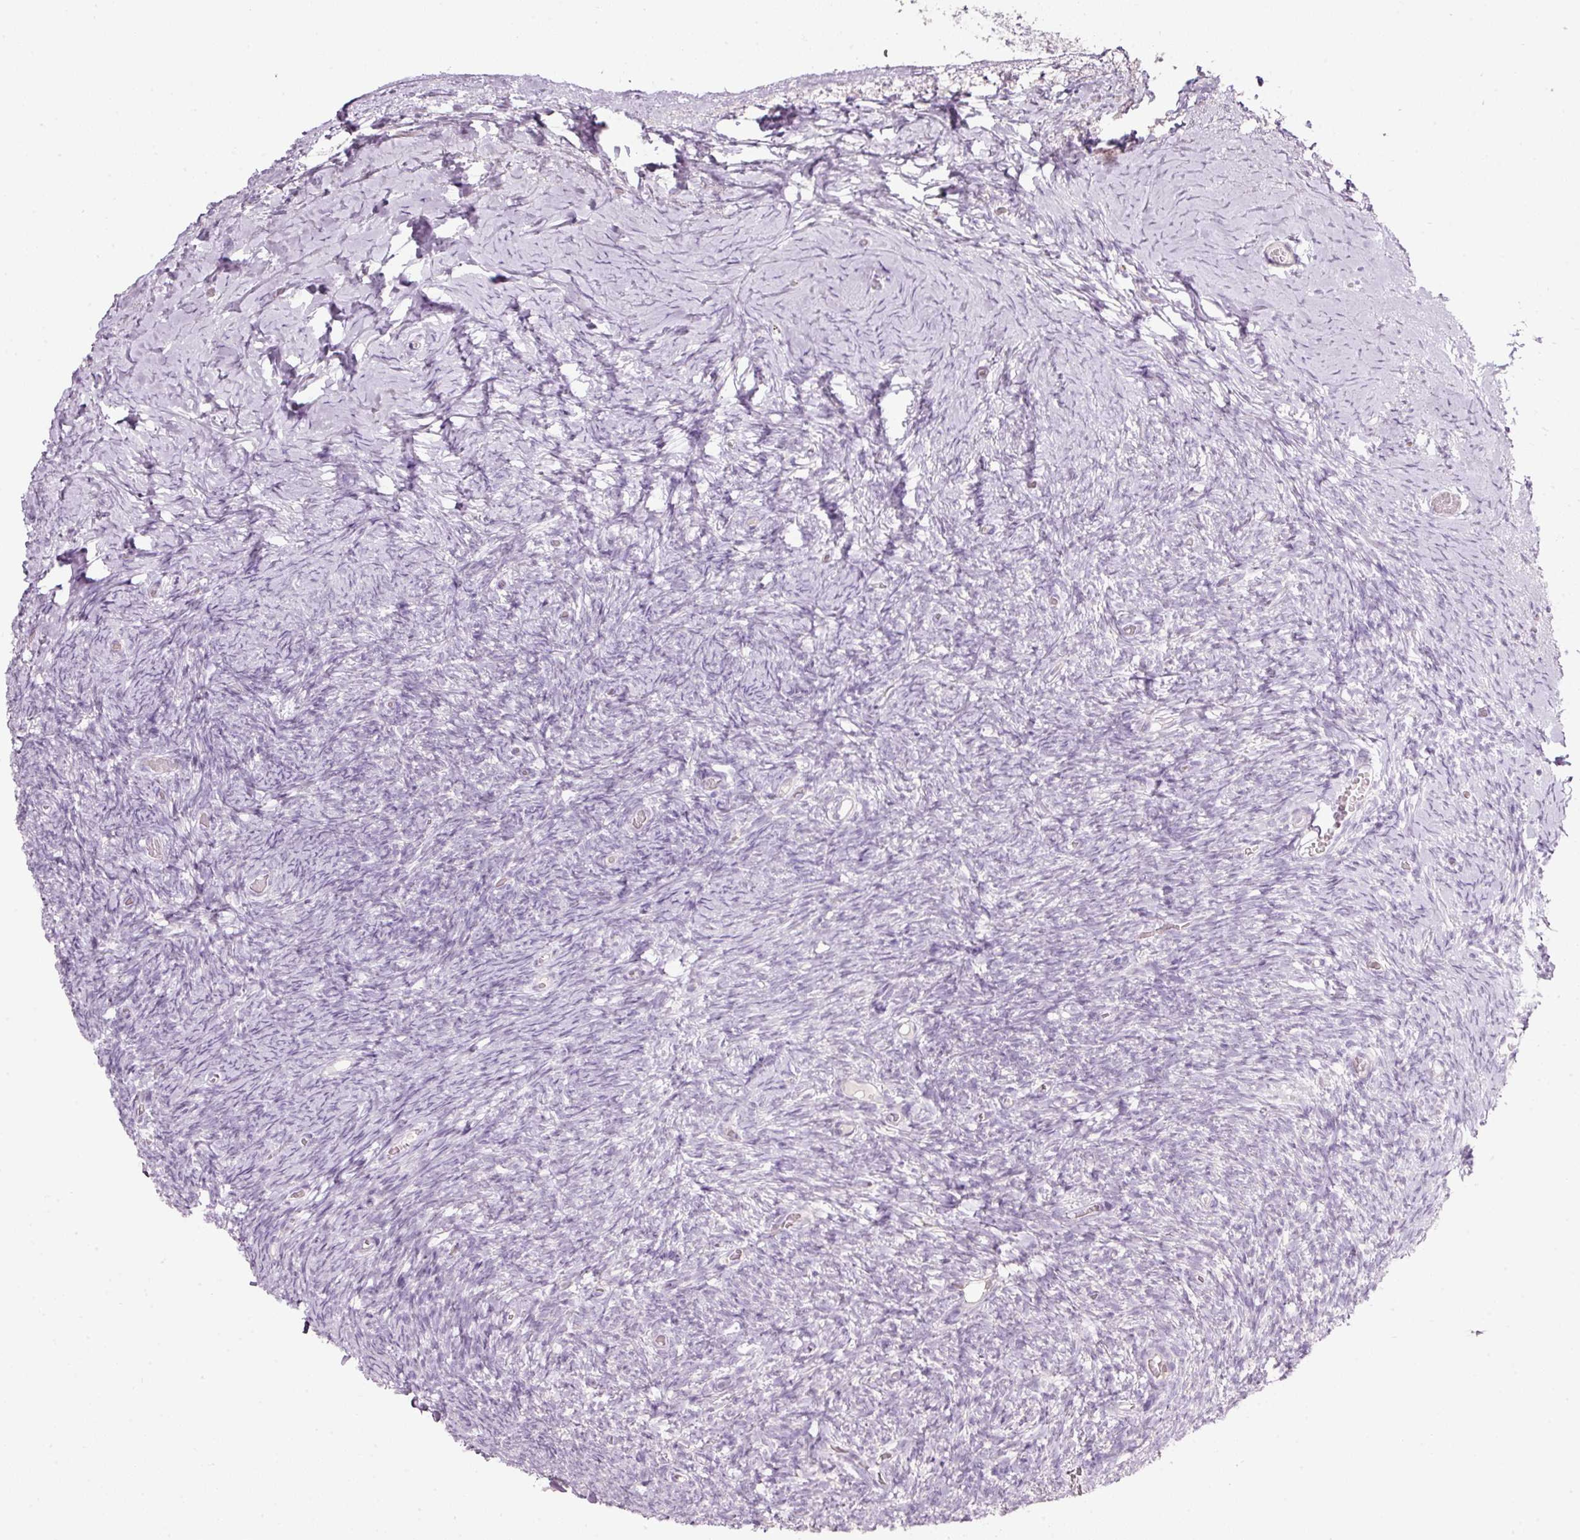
{"staining": {"intensity": "strong", "quantity": "25%-75%", "location": "cytoplasmic/membranous"}, "tissue": "ovary", "cell_type": "Follicle cells", "image_type": "normal", "snomed": [{"axis": "morphology", "description": "Normal tissue, NOS"}, {"axis": "topography", "description": "Ovary"}], "caption": "IHC photomicrograph of unremarkable ovary: human ovary stained using immunohistochemistry reveals high levels of strong protein expression localized specifically in the cytoplasmic/membranous of follicle cells, appearing as a cytoplasmic/membranous brown color.", "gene": "PDXDC1", "patient": {"sex": "female", "age": 39}}